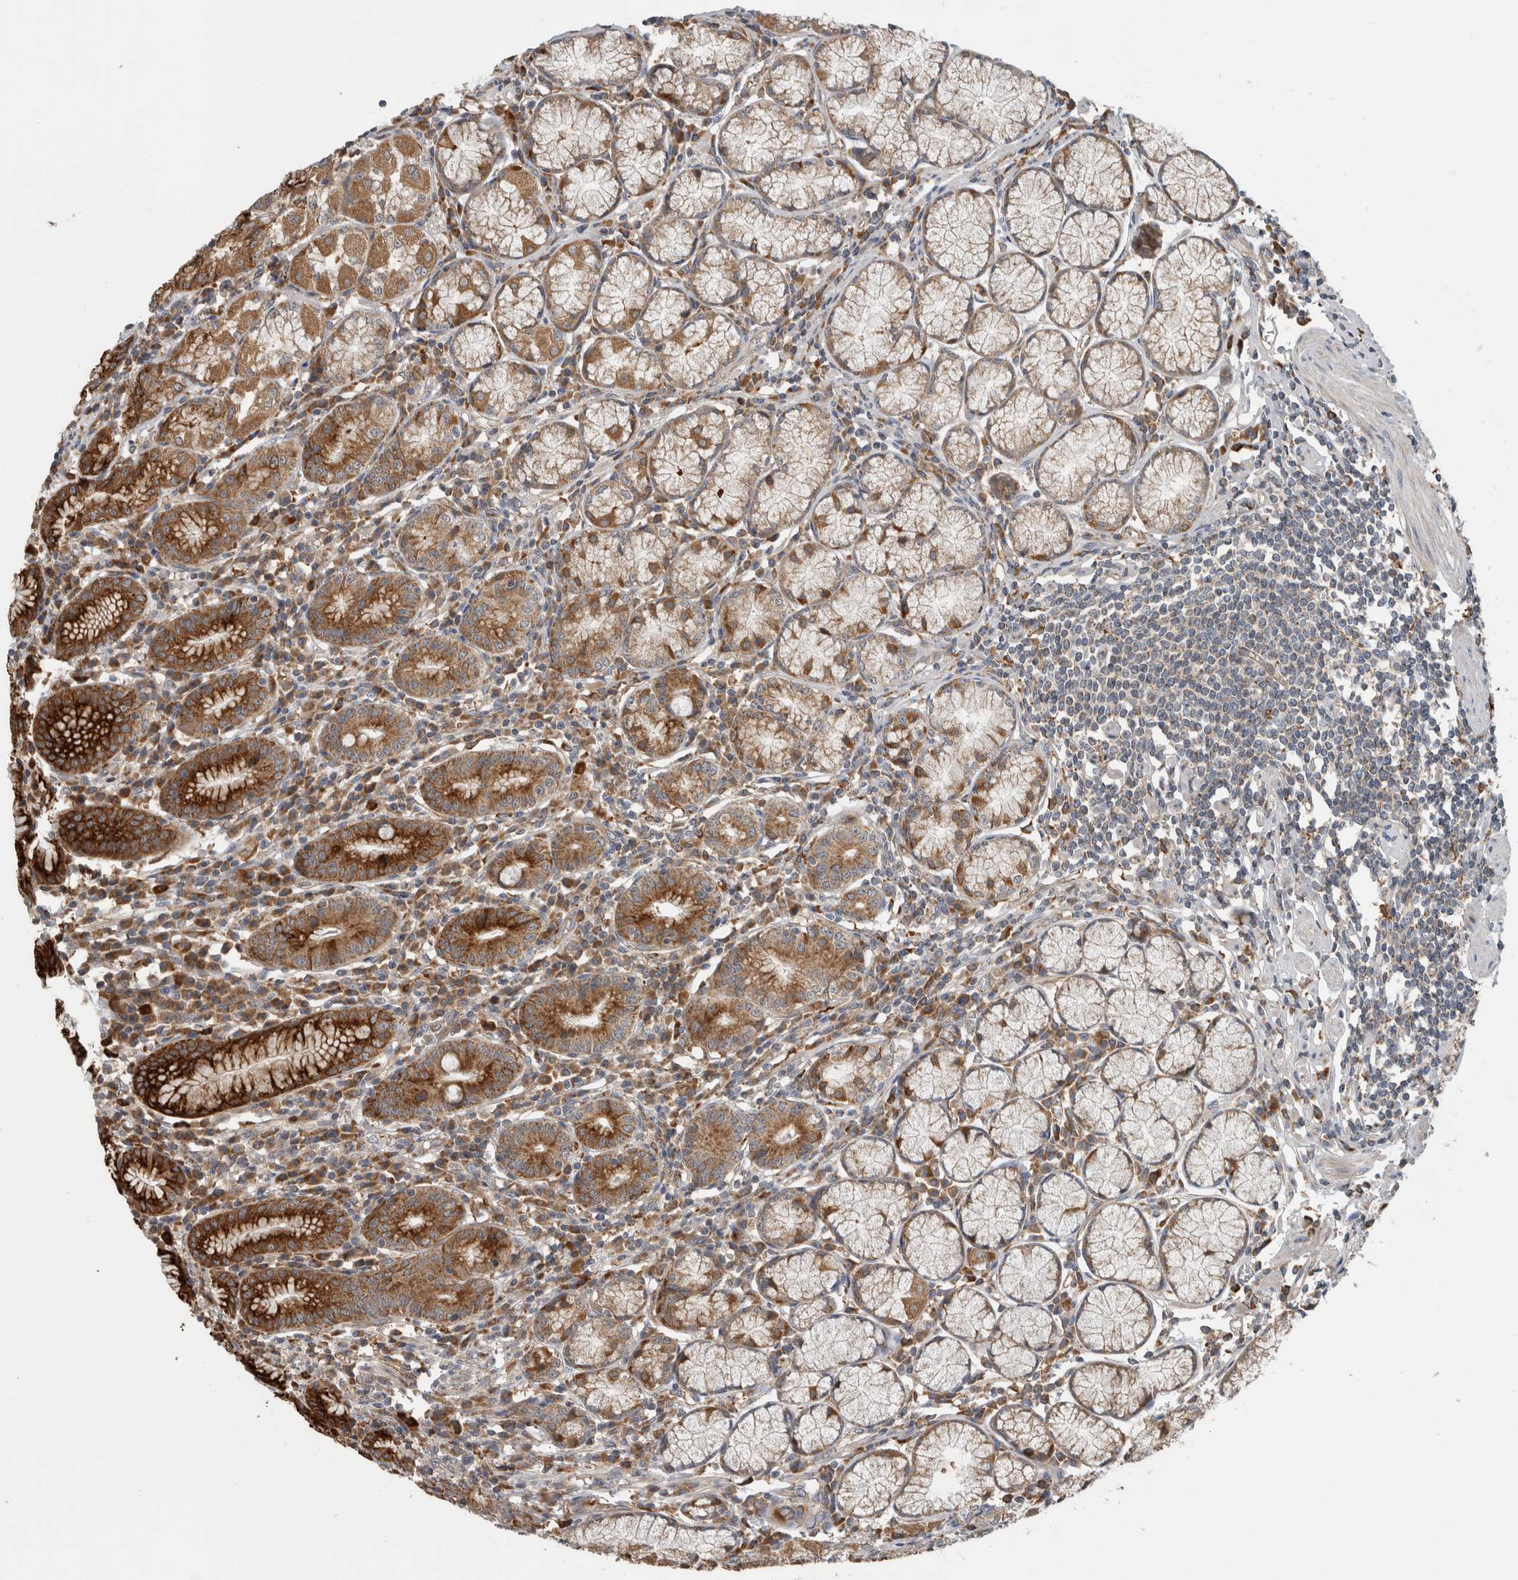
{"staining": {"intensity": "strong", "quantity": ">75%", "location": "cytoplasmic/membranous"}, "tissue": "stomach", "cell_type": "Glandular cells", "image_type": "normal", "snomed": [{"axis": "morphology", "description": "Normal tissue, NOS"}, {"axis": "topography", "description": "Stomach"}], "caption": "Immunohistochemistry (IHC) micrograph of unremarkable stomach: human stomach stained using IHC demonstrates high levels of strong protein expression localized specifically in the cytoplasmic/membranous of glandular cells, appearing as a cytoplasmic/membranous brown color.", "gene": "ADGRL3", "patient": {"sex": "male", "age": 55}}